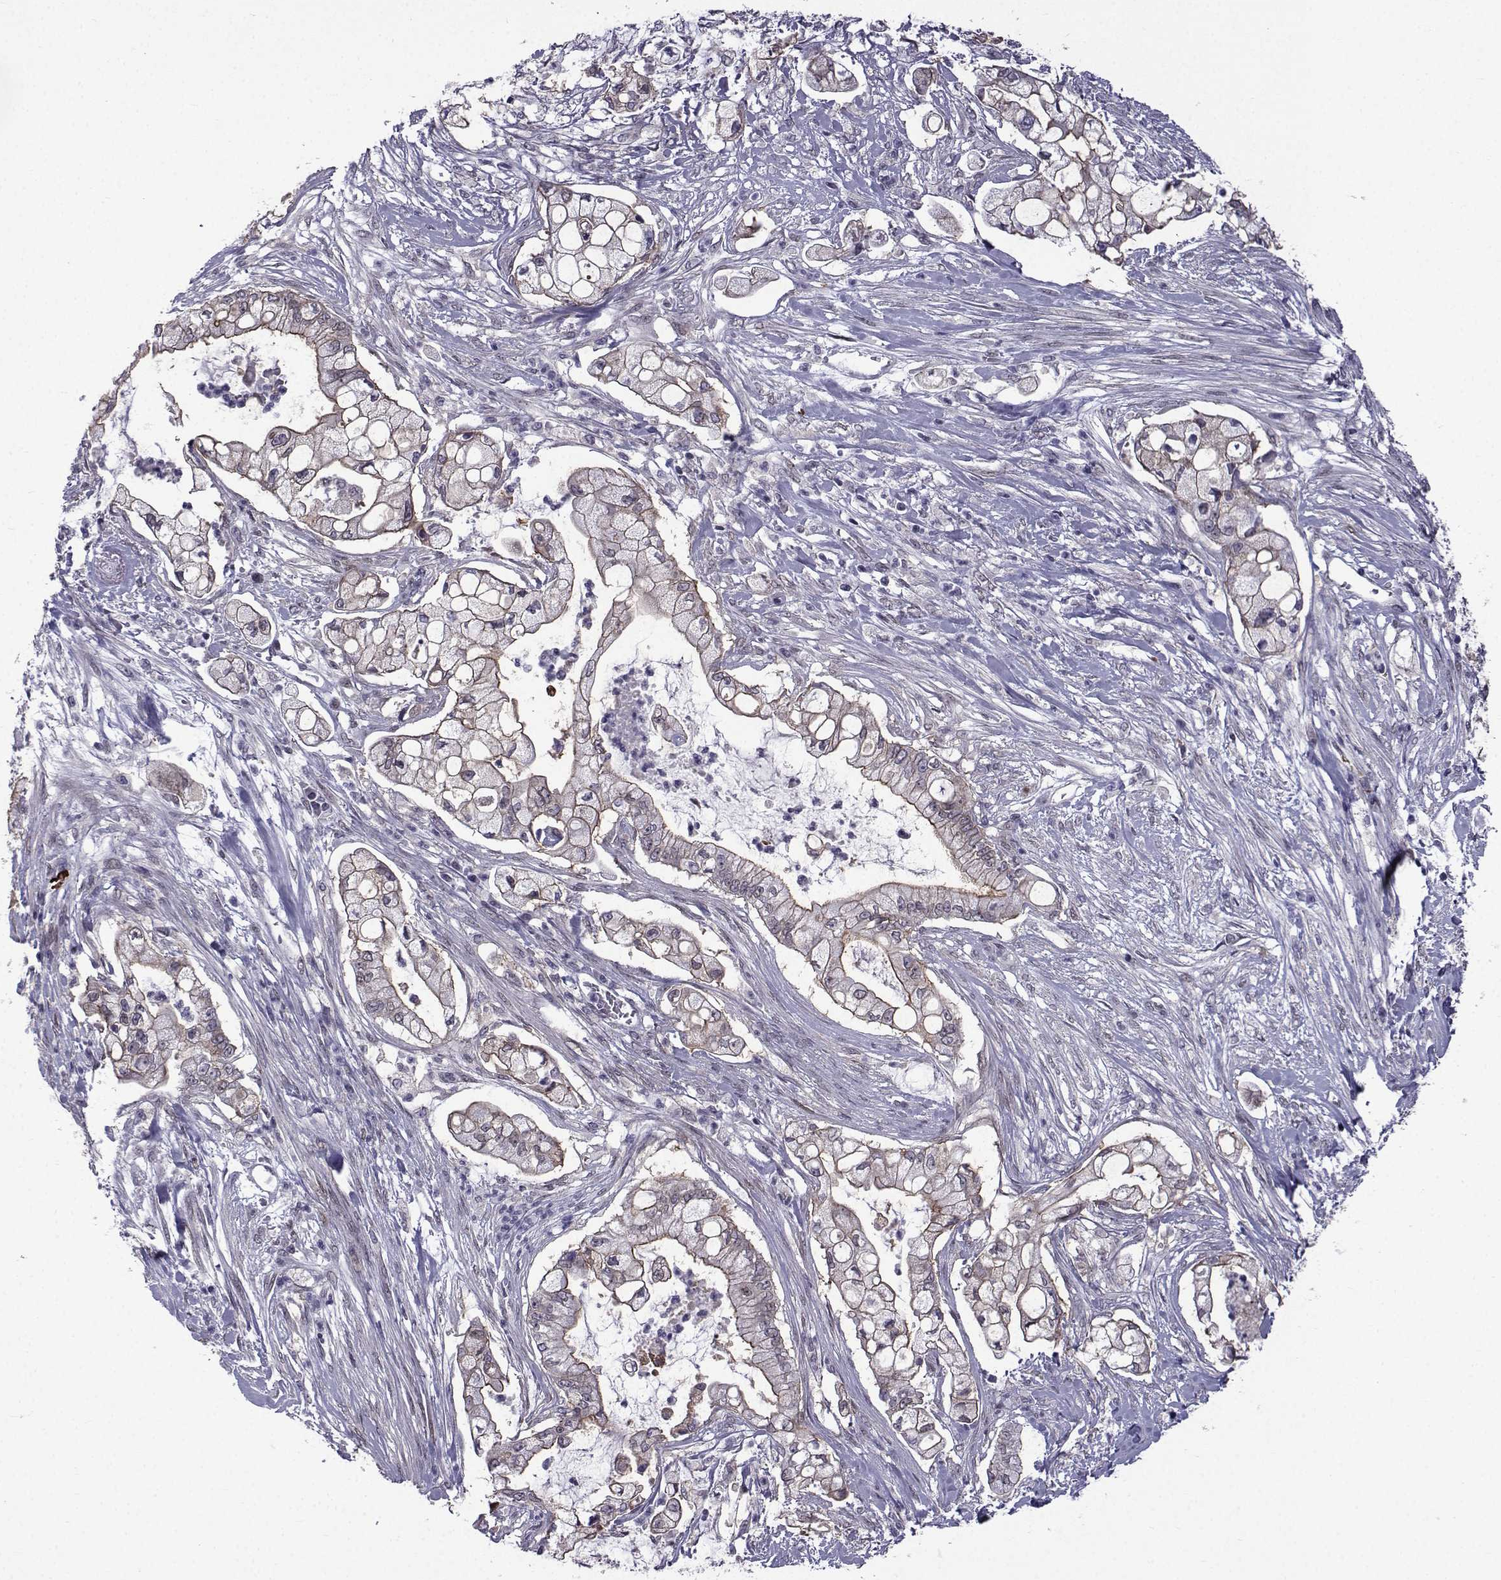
{"staining": {"intensity": "weak", "quantity": "<25%", "location": "nuclear"}, "tissue": "pancreatic cancer", "cell_type": "Tumor cells", "image_type": "cancer", "snomed": [{"axis": "morphology", "description": "Adenocarcinoma, NOS"}, {"axis": "topography", "description": "Pancreas"}], "caption": "IHC image of neoplastic tissue: human pancreatic adenocarcinoma stained with DAB exhibits no significant protein expression in tumor cells. (Immunohistochemistry (ihc), brightfield microscopy, high magnification).", "gene": "RBM24", "patient": {"sex": "female", "age": 69}}